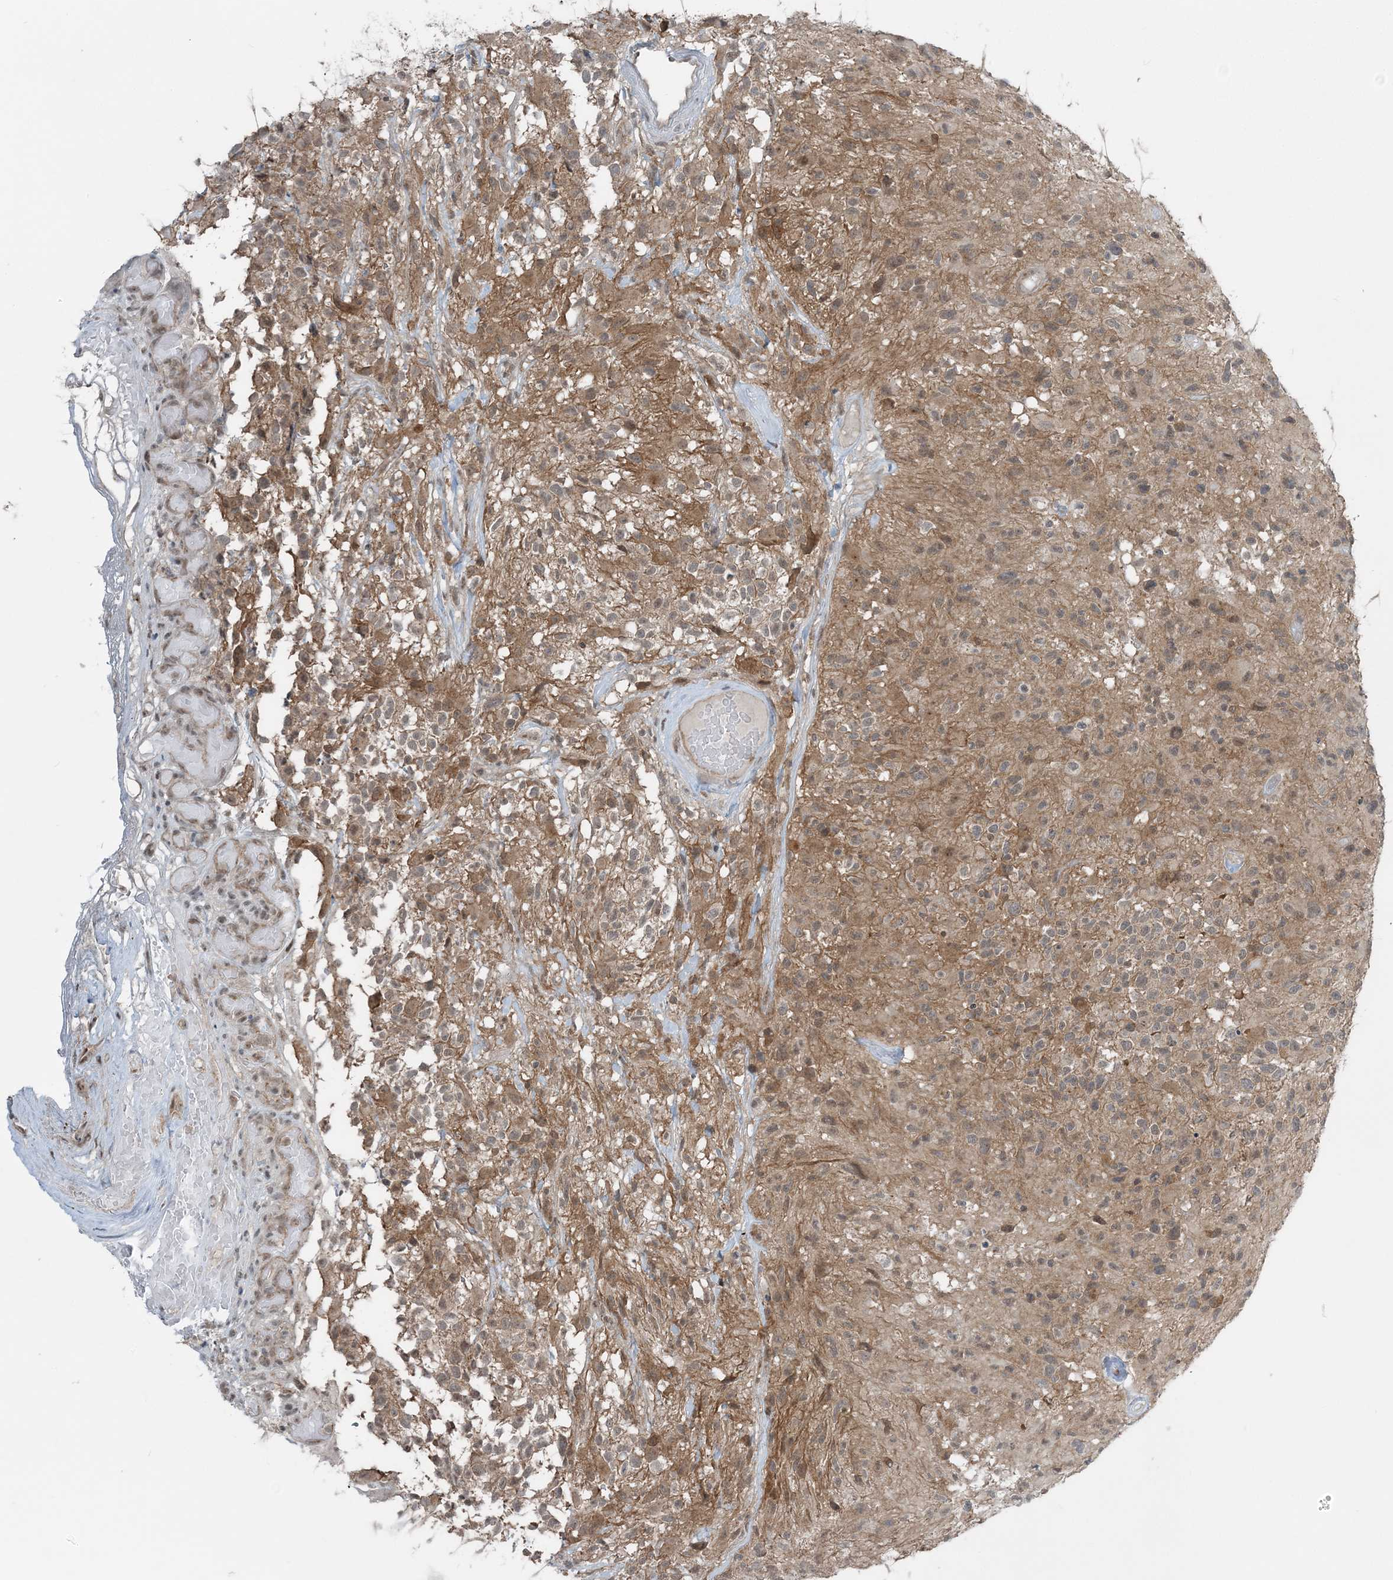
{"staining": {"intensity": "weak", "quantity": ">75%", "location": "cytoplasmic/membranous"}, "tissue": "glioma", "cell_type": "Tumor cells", "image_type": "cancer", "snomed": [{"axis": "morphology", "description": "Glioma, malignant, High grade"}, {"axis": "morphology", "description": "Glioblastoma, NOS"}, {"axis": "topography", "description": "Brain"}], "caption": "Weak cytoplasmic/membranous expression for a protein is present in approximately >75% of tumor cells of glioma using IHC.", "gene": "ATP11A", "patient": {"sex": "male", "age": 60}}